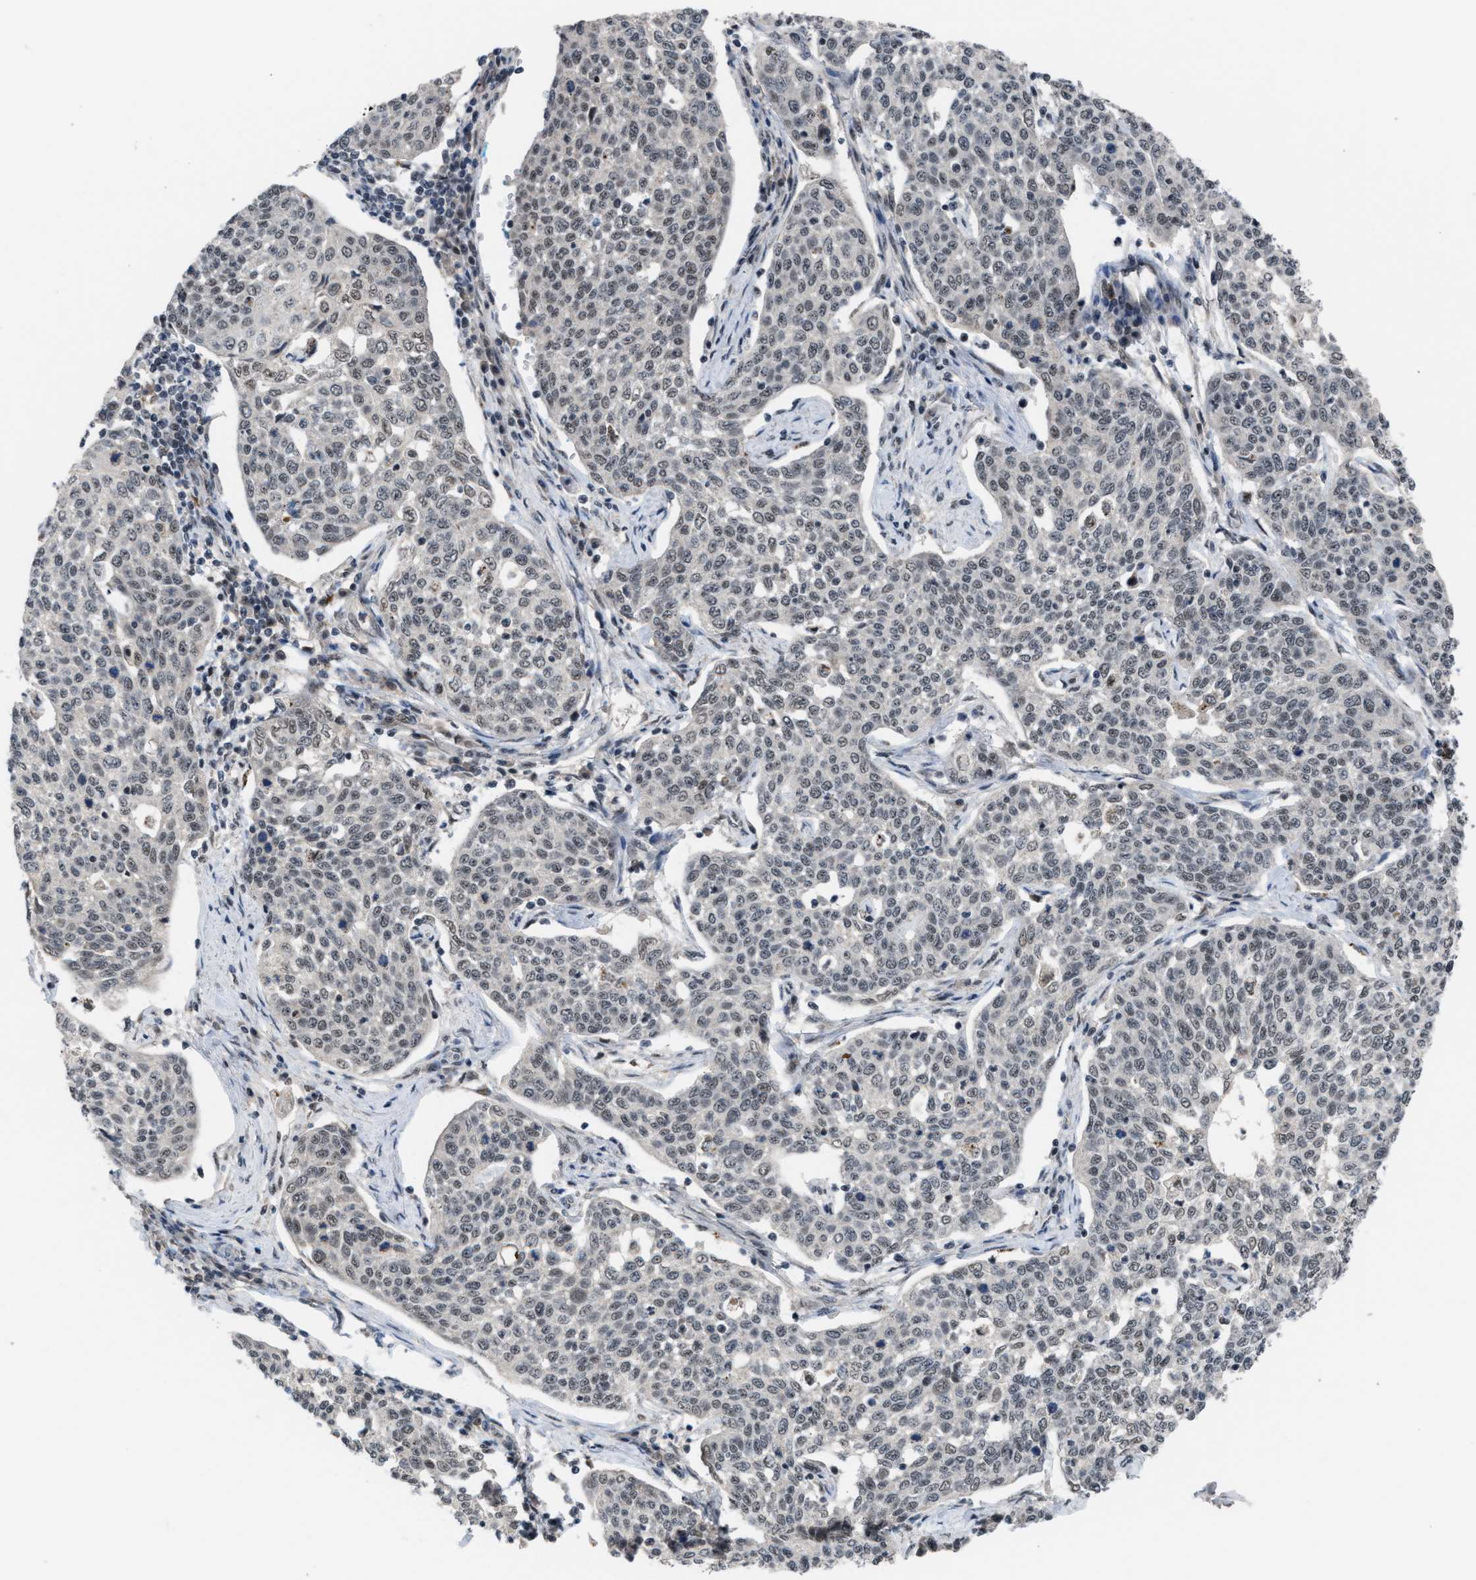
{"staining": {"intensity": "weak", "quantity": "25%-75%", "location": "nuclear"}, "tissue": "cervical cancer", "cell_type": "Tumor cells", "image_type": "cancer", "snomed": [{"axis": "morphology", "description": "Squamous cell carcinoma, NOS"}, {"axis": "topography", "description": "Cervix"}], "caption": "Immunohistochemical staining of human cervical cancer shows weak nuclear protein expression in about 25%-75% of tumor cells. (Stains: DAB (3,3'-diaminobenzidine) in brown, nuclei in blue, Microscopy: brightfield microscopy at high magnification).", "gene": "PRPF4", "patient": {"sex": "female", "age": 34}}